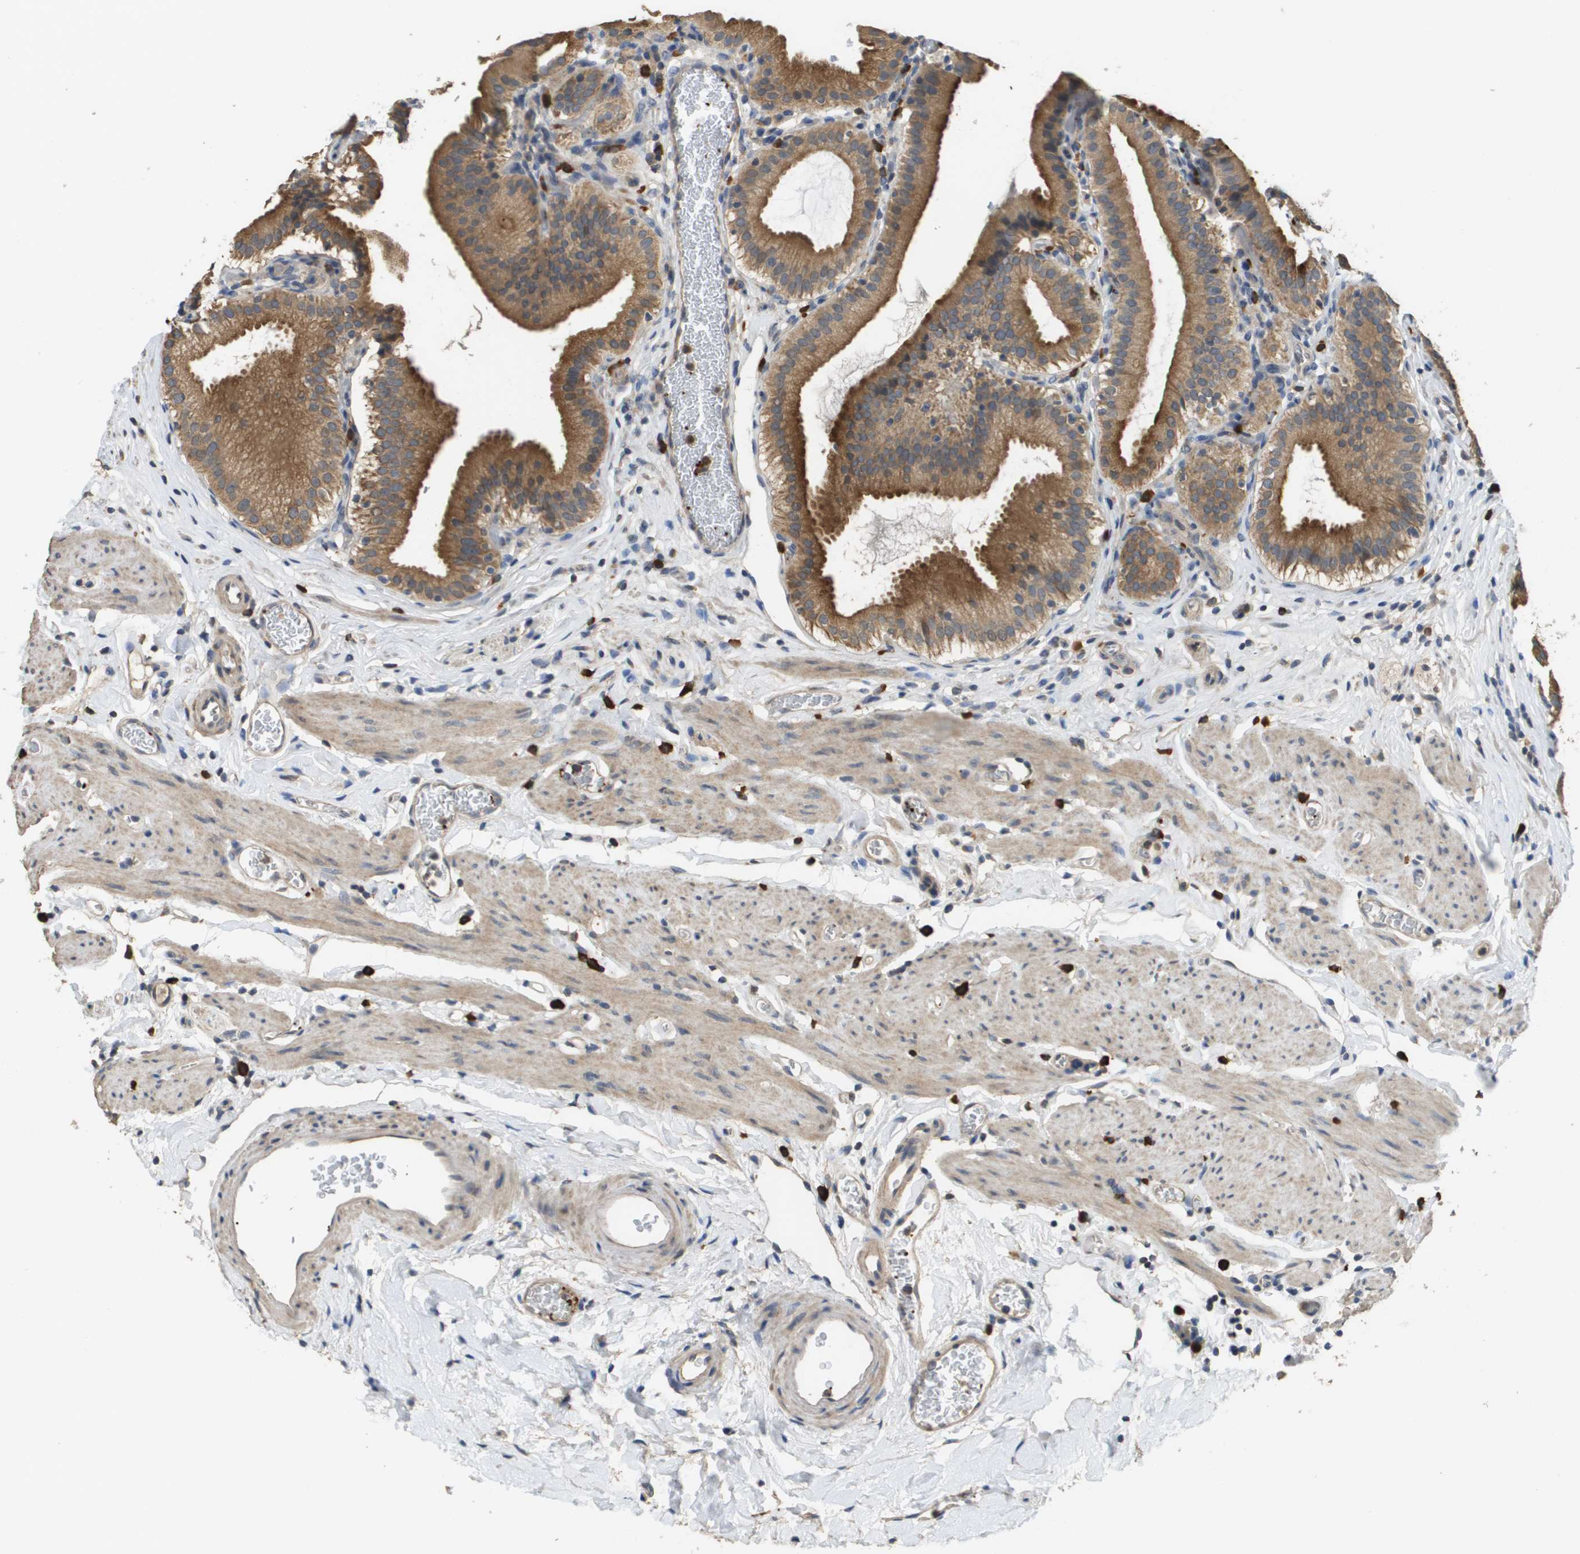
{"staining": {"intensity": "moderate", "quantity": ">75%", "location": "cytoplasmic/membranous"}, "tissue": "gallbladder", "cell_type": "Glandular cells", "image_type": "normal", "snomed": [{"axis": "morphology", "description": "Normal tissue, NOS"}, {"axis": "topography", "description": "Gallbladder"}], "caption": "Gallbladder stained with a brown dye reveals moderate cytoplasmic/membranous positive expression in approximately >75% of glandular cells.", "gene": "RAB27B", "patient": {"sex": "male", "age": 54}}